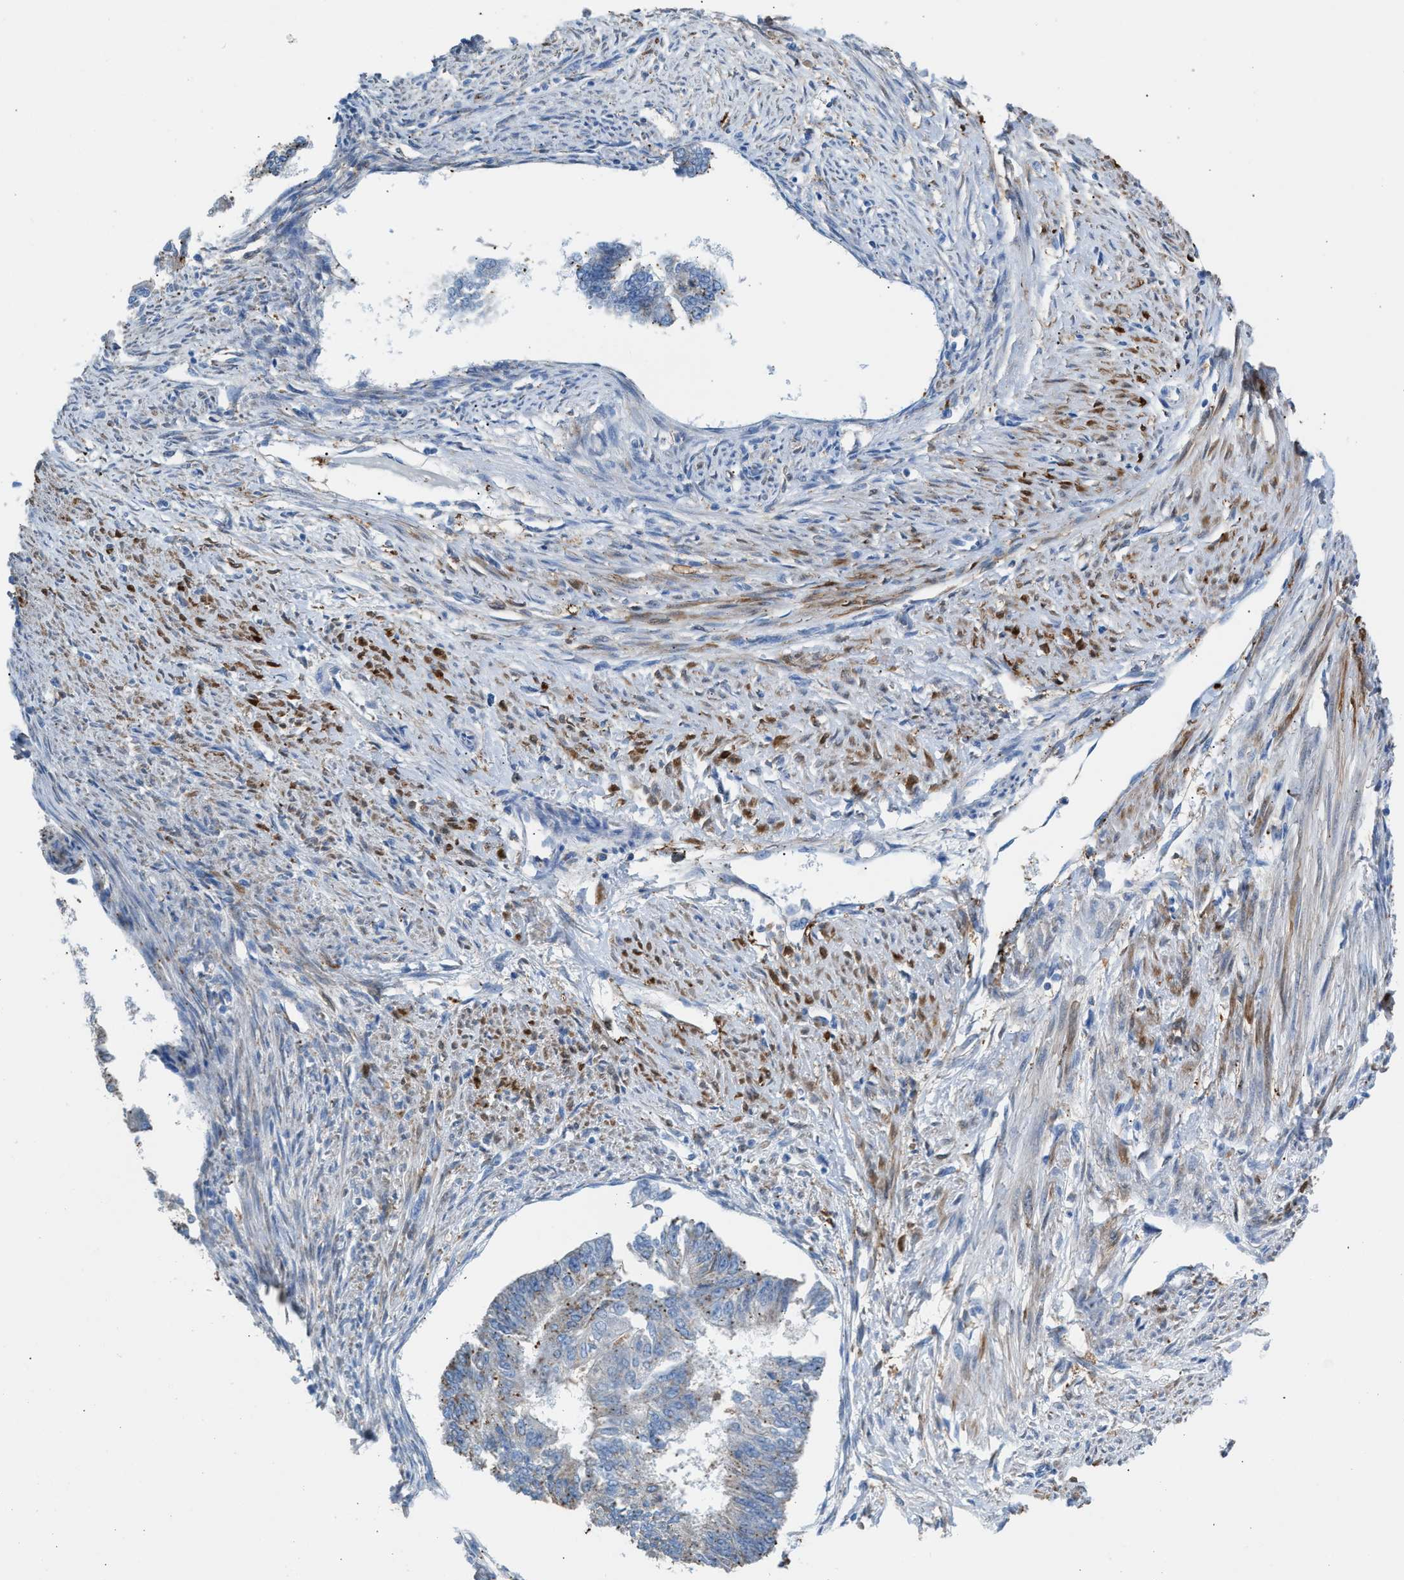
{"staining": {"intensity": "negative", "quantity": "none", "location": "none"}, "tissue": "endometrial cancer", "cell_type": "Tumor cells", "image_type": "cancer", "snomed": [{"axis": "morphology", "description": "Adenocarcinoma, NOS"}, {"axis": "topography", "description": "Endometrium"}], "caption": "Endometrial adenocarcinoma stained for a protein using immunohistochemistry reveals no staining tumor cells.", "gene": "CA3", "patient": {"sex": "female", "age": 32}}